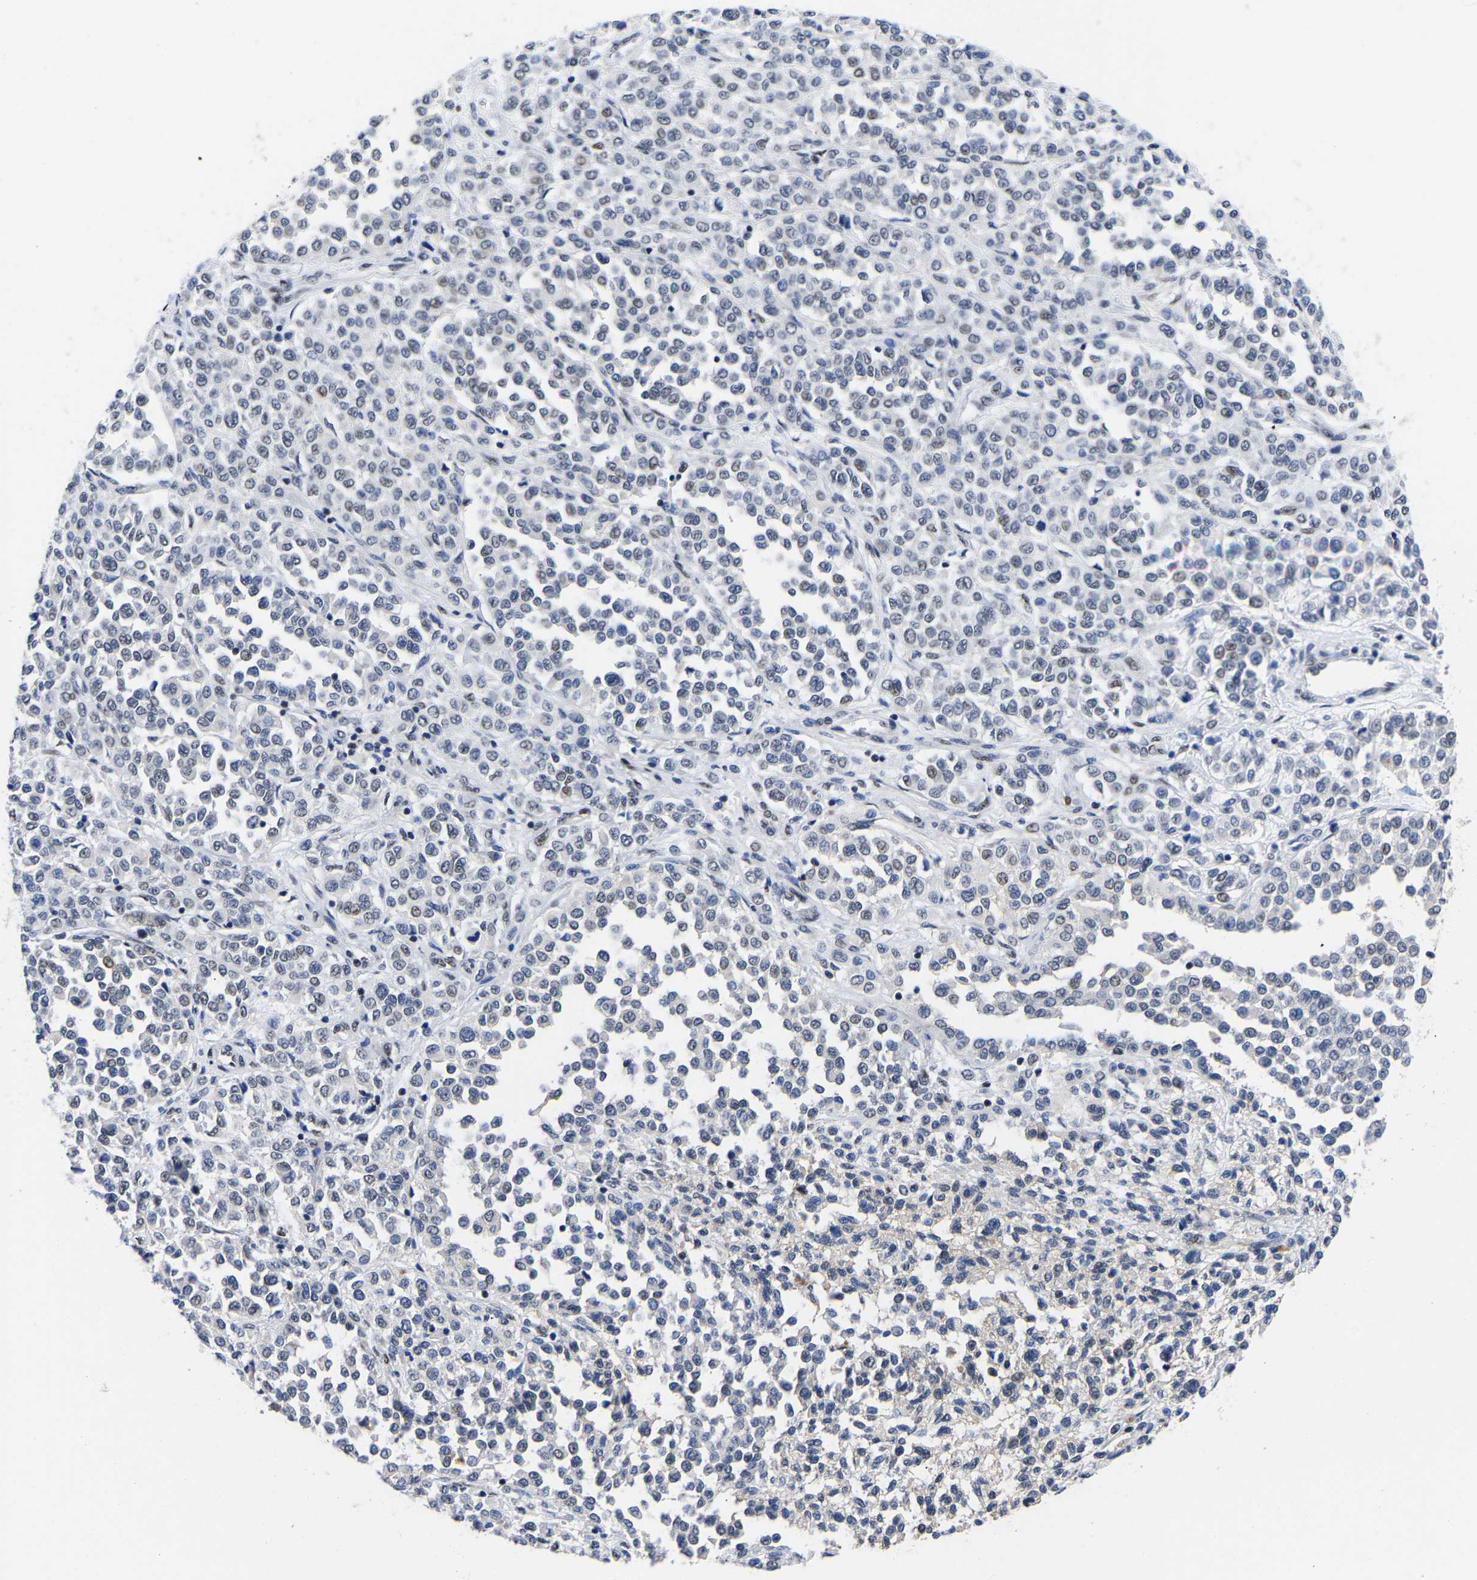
{"staining": {"intensity": "negative", "quantity": "none", "location": "none"}, "tissue": "melanoma", "cell_type": "Tumor cells", "image_type": "cancer", "snomed": [{"axis": "morphology", "description": "Malignant melanoma, Metastatic site"}, {"axis": "topography", "description": "Pancreas"}], "caption": "Human melanoma stained for a protein using immunohistochemistry (IHC) exhibits no positivity in tumor cells.", "gene": "PTRHD1", "patient": {"sex": "female", "age": 30}}